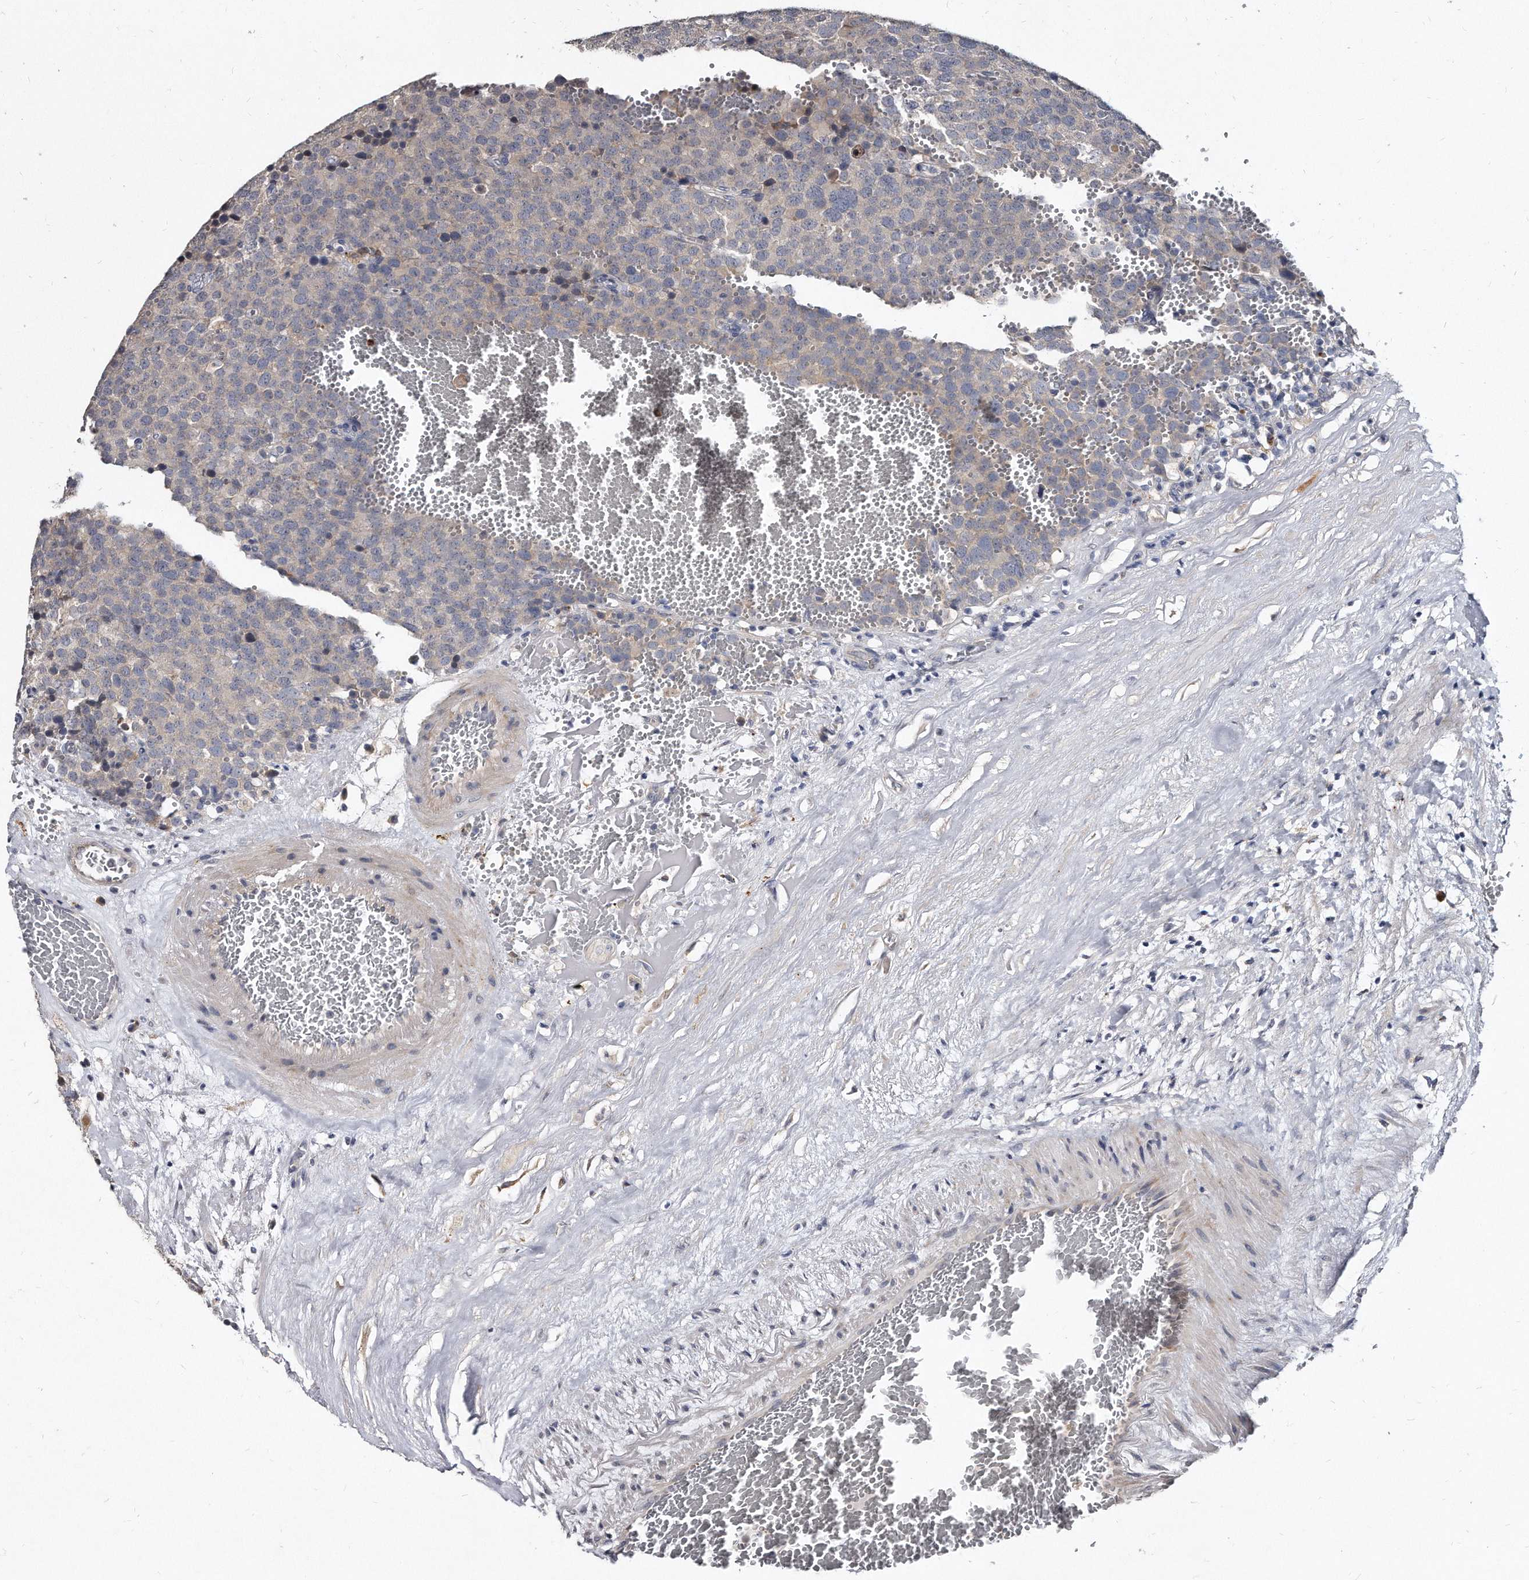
{"staining": {"intensity": "negative", "quantity": "none", "location": "none"}, "tissue": "testis cancer", "cell_type": "Tumor cells", "image_type": "cancer", "snomed": [{"axis": "morphology", "description": "Seminoma, NOS"}, {"axis": "topography", "description": "Testis"}], "caption": "Tumor cells show no significant protein staining in testis seminoma.", "gene": "KLHDC3", "patient": {"sex": "male", "age": 71}}